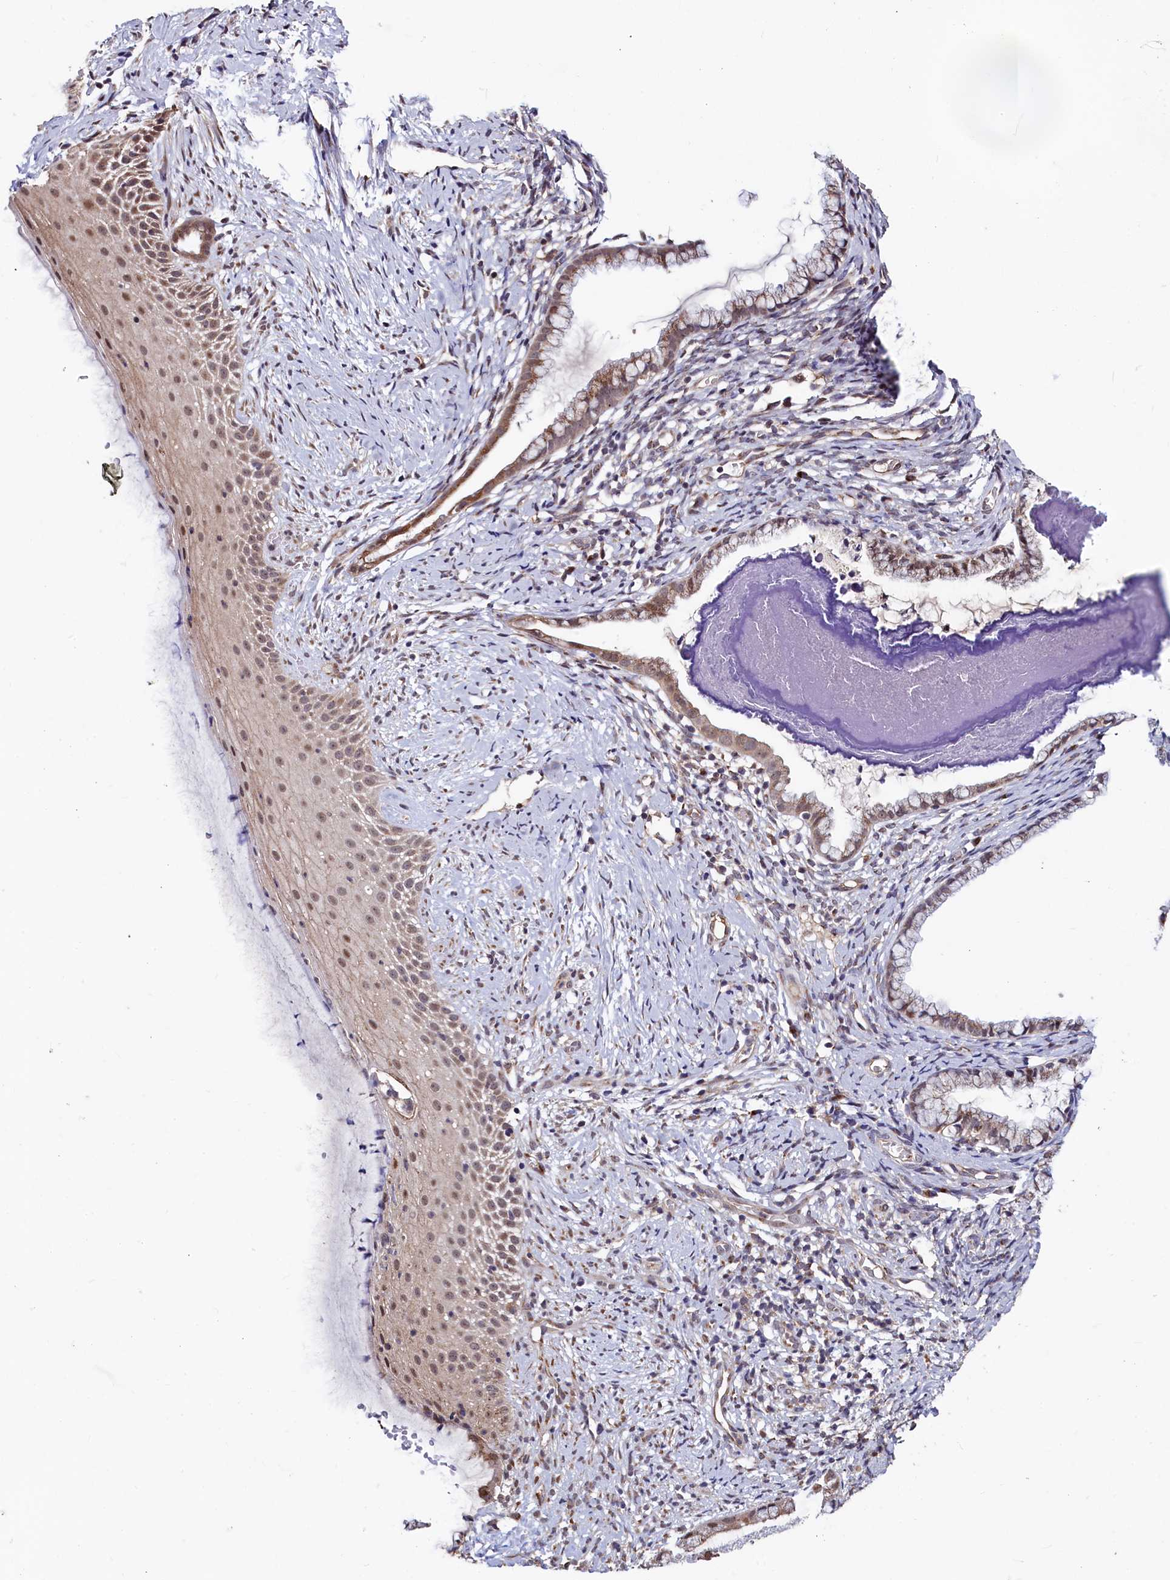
{"staining": {"intensity": "moderate", "quantity": ">75%", "location": "cytoplasmic/membranous"}, "tissue": "cervix", "cell_type": "Glandular cells", "image_type": "normal", "snomed": [{"axis": "morphology", "description": "Normal tissue, NOS"}, {"axis": "topography", "description": "Cervix"}], "caption": "A high-resolution micrograph shows IHC staining of normal cervix, which demonstrates moderate cytoplasmic/membranous positivity in approximately >75% of glandular cells.", "gene": "SEC24C", "patient": {"sex": "female", "age": 36}}